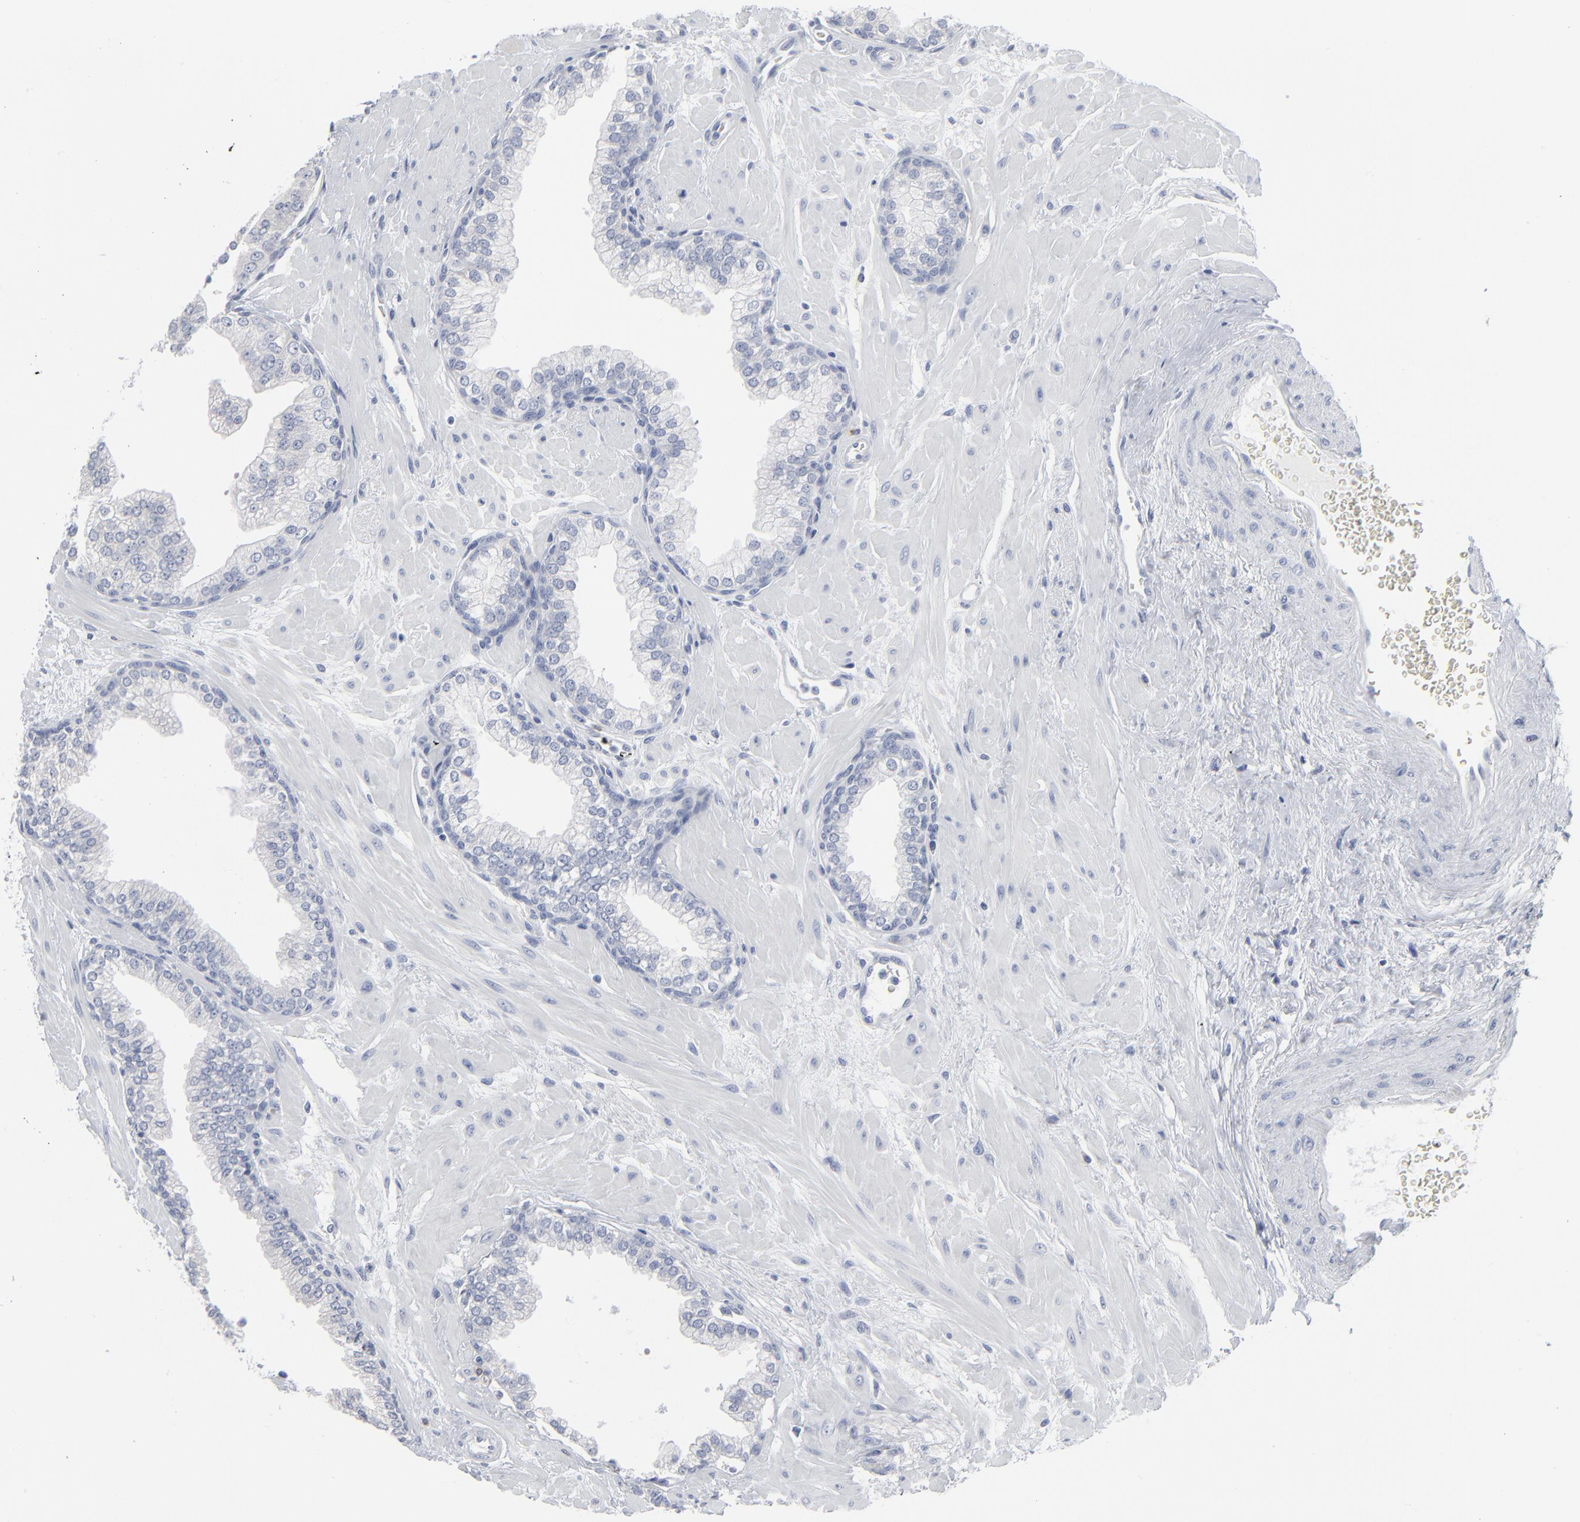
{"staining": {"intensity": "negative", "quantity": "none", "location": "none"}, "tissue": "prostate", "cell_type": "Glandular cells", "image_type": "normal", "snomed": [{"axis": "morphology", "description": "Normal tissue, NOS"}, {"axis": "topography", "description": "Prostate"}], "caption": "Immunohistochemistry image of unremarkable prostate stained for a protein (brown), which exhibits no positivity in glandular cells.", "gene": "PAGE1", "patient": {"sex": "male", "age": 60}}